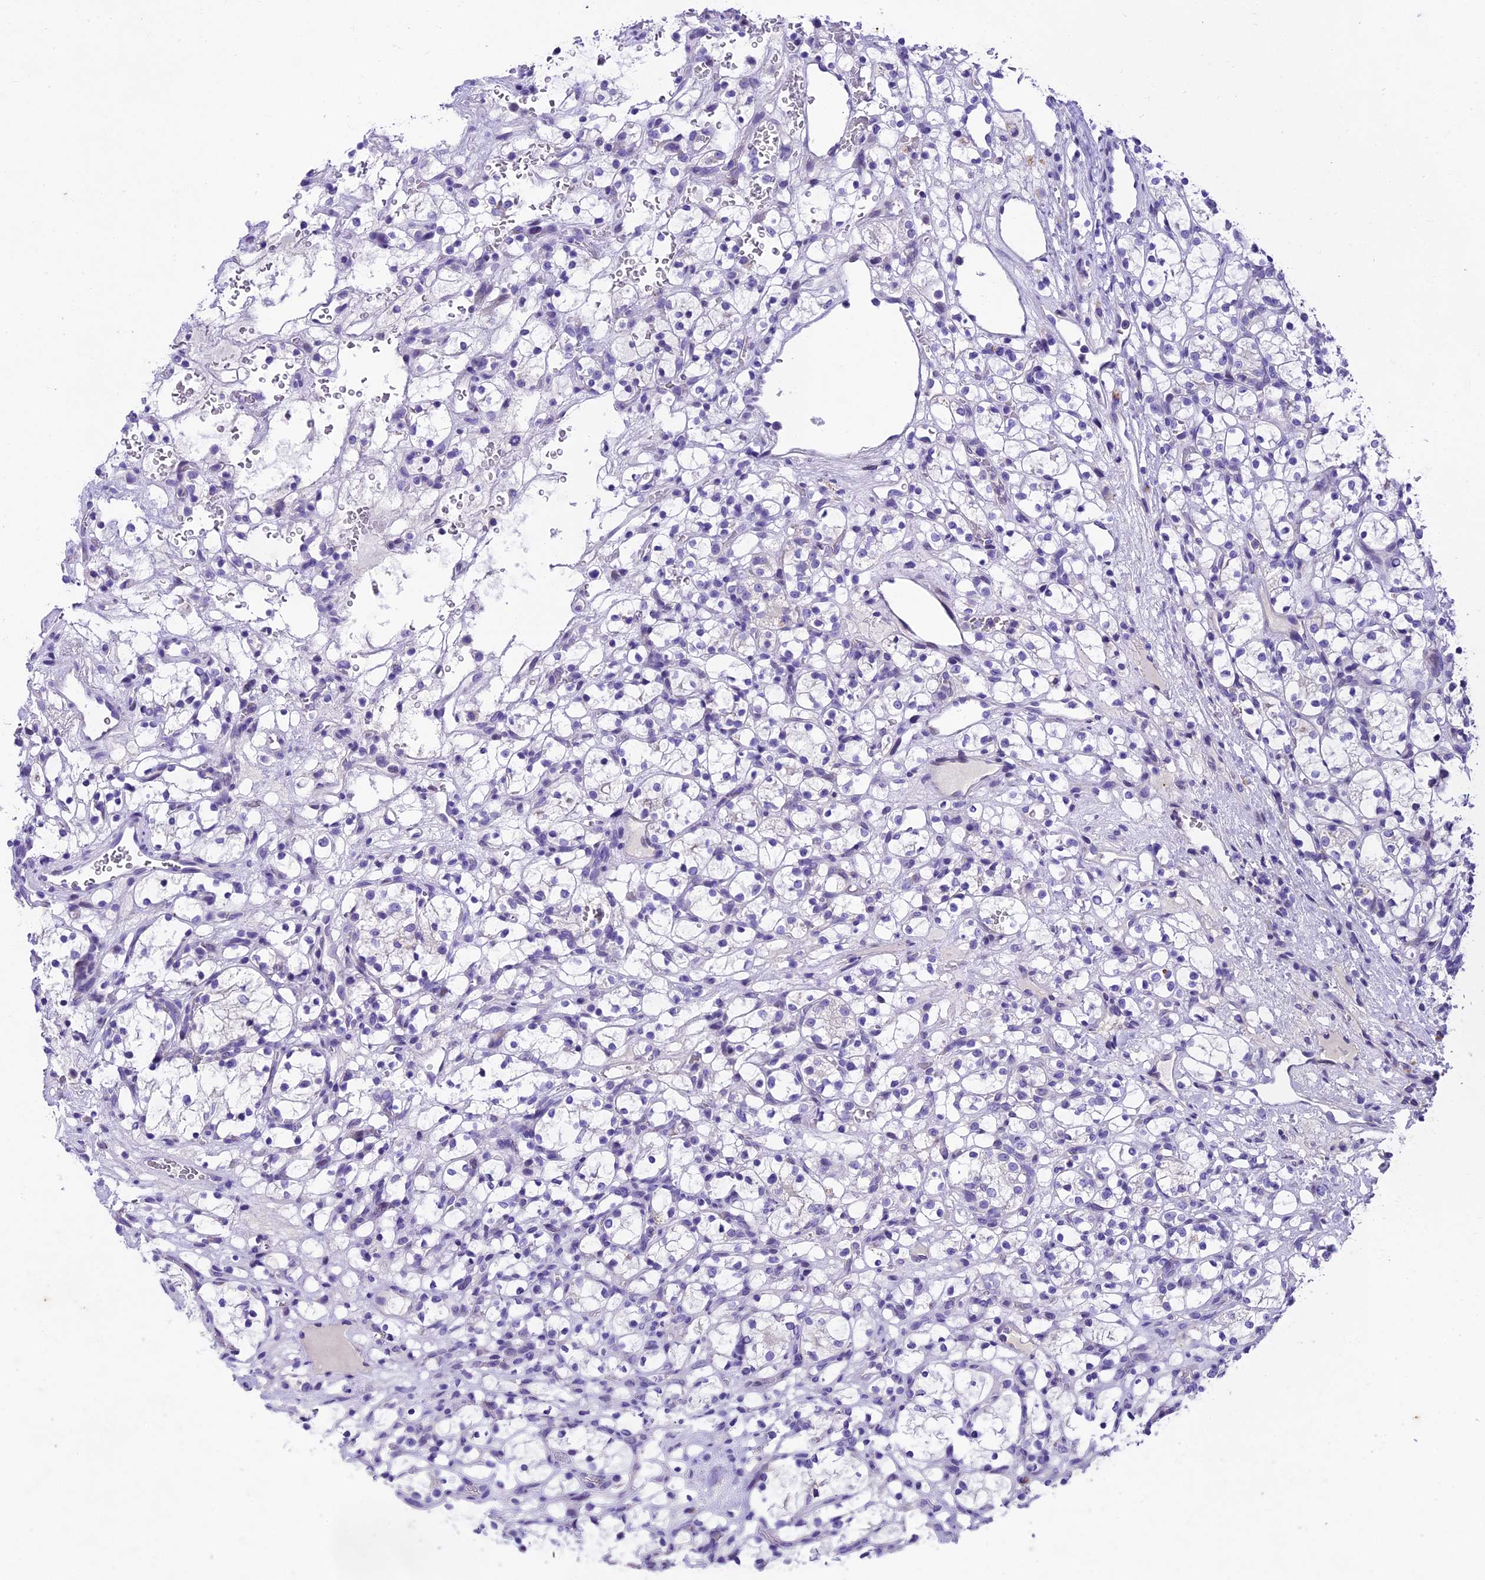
{"staining": {"intensity": "negative", "quantity": "none", "location": "none"}, "tissue": "renal cancer", "cell_type": "Tumor cells", "image_type": "cancer", "snomed": [{"axis": "morphology", "description": "Adenocarcinoma, NOS"}, {"axis": "topography", "description": "Kidney"}], "caption": "Tumor cells are negative for protein expression in human adenocarcinoma (renal). (Immunohistochemistry, brightfield microscopy, high magnification).", "gene": "IFT140", "patient": {"sex": "female", "age": 69}}